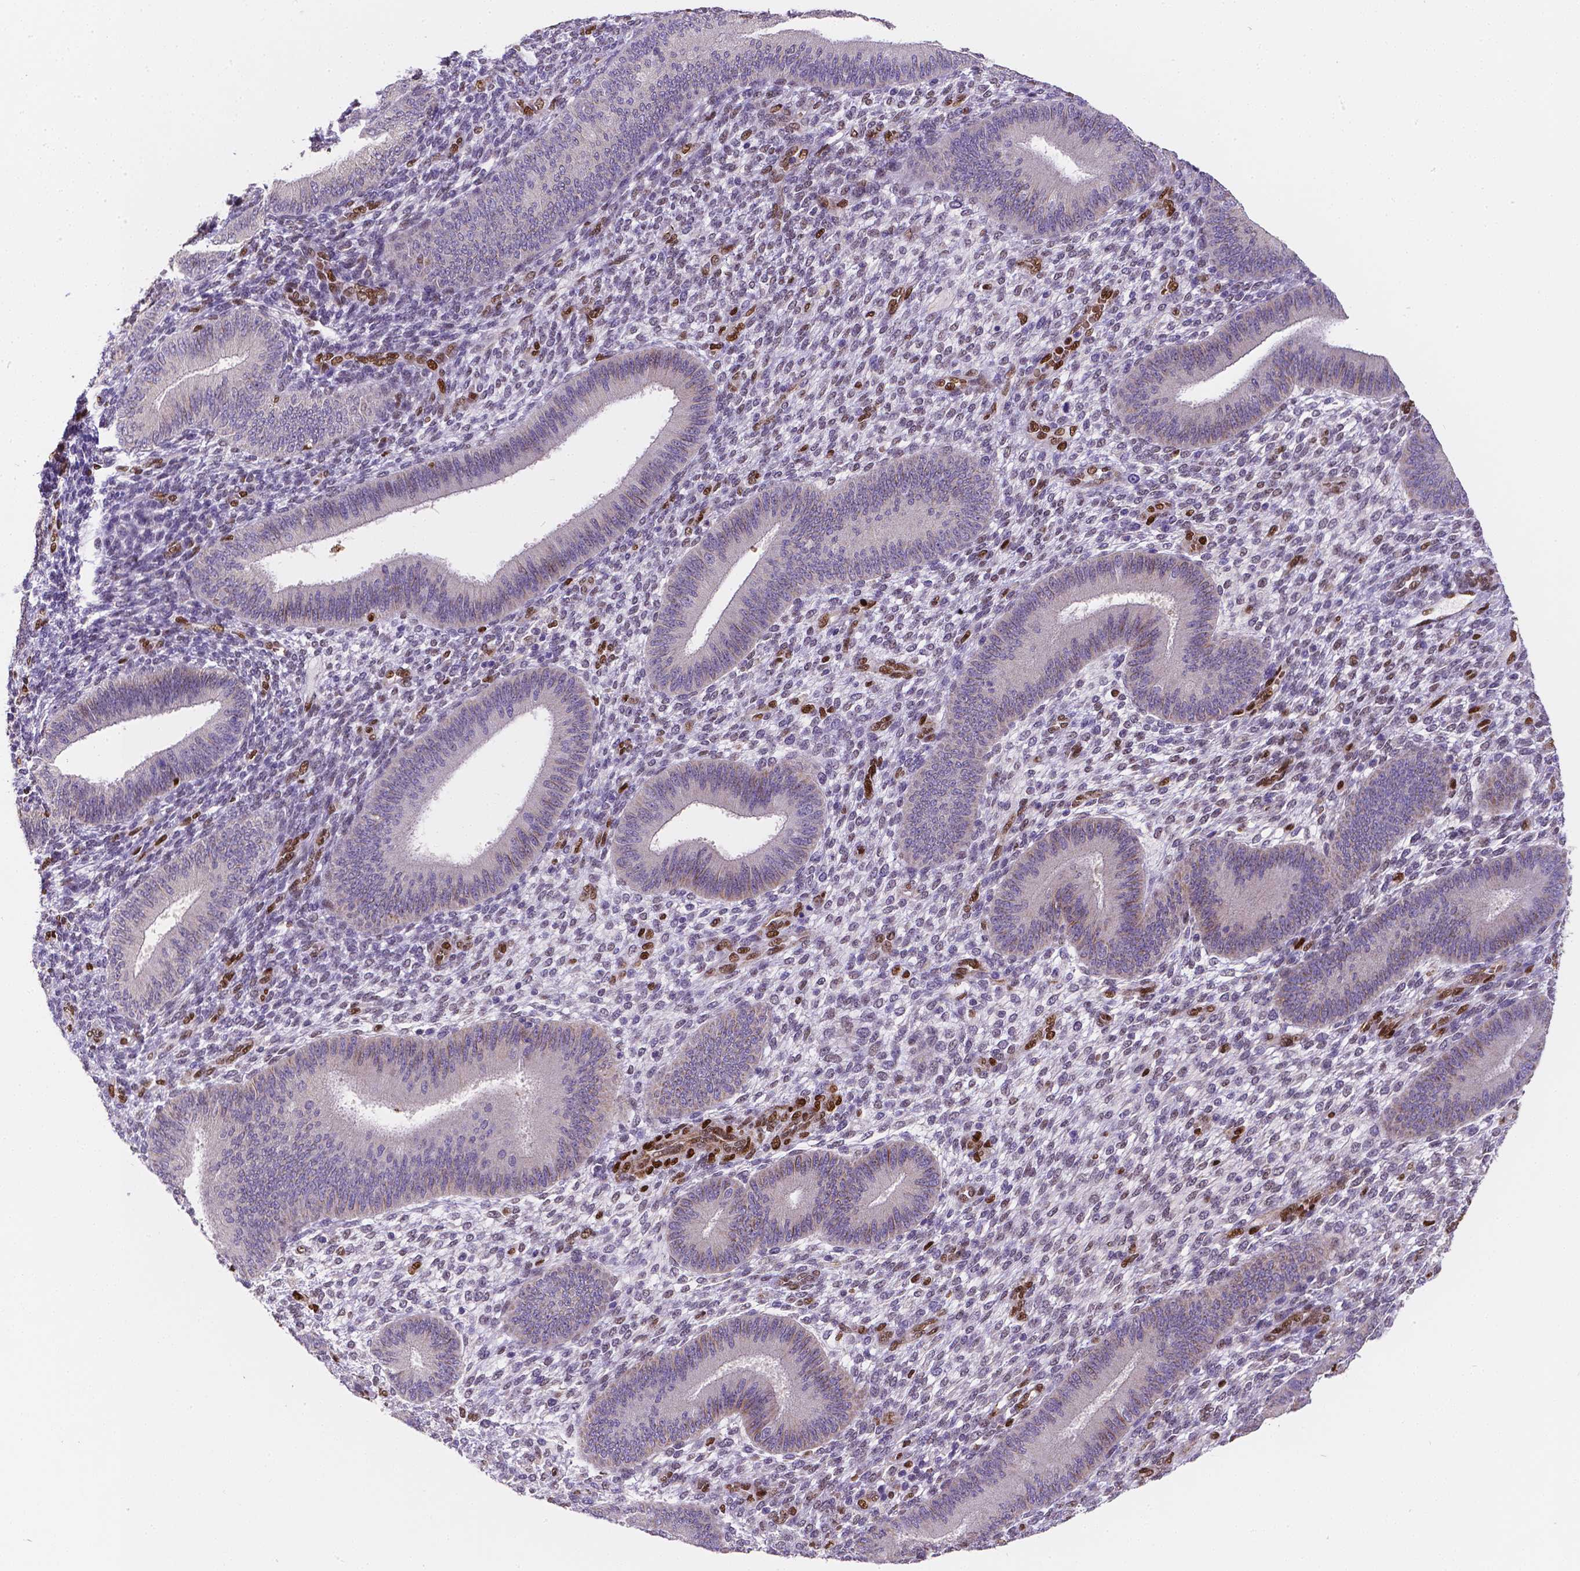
{"staining": {"intensity": "negative", "quantity": "none", "location": "none"}, "tissue": "endometrium", "cell_type": "Cells in endometrial stroma", "image_type": "normal", "snomed": [{"axis": "morphology", "description": "Normal tissue, NOS"}, {"axis": "topography", "description": "Endometrium"}], "caption": "Immunohistochemical staining of normal endometrium reveals no significant positivity in cells in endometrial stroma. The staining was performed using DAB (3,3'-diaminobenzidine) to visualize the protein expression in brown, while the nuclei were stained in blue with hematoxylin (Magnification: 20x).", "gene": "MEF2C", "patient": {"sex": "female", "age": 39}}